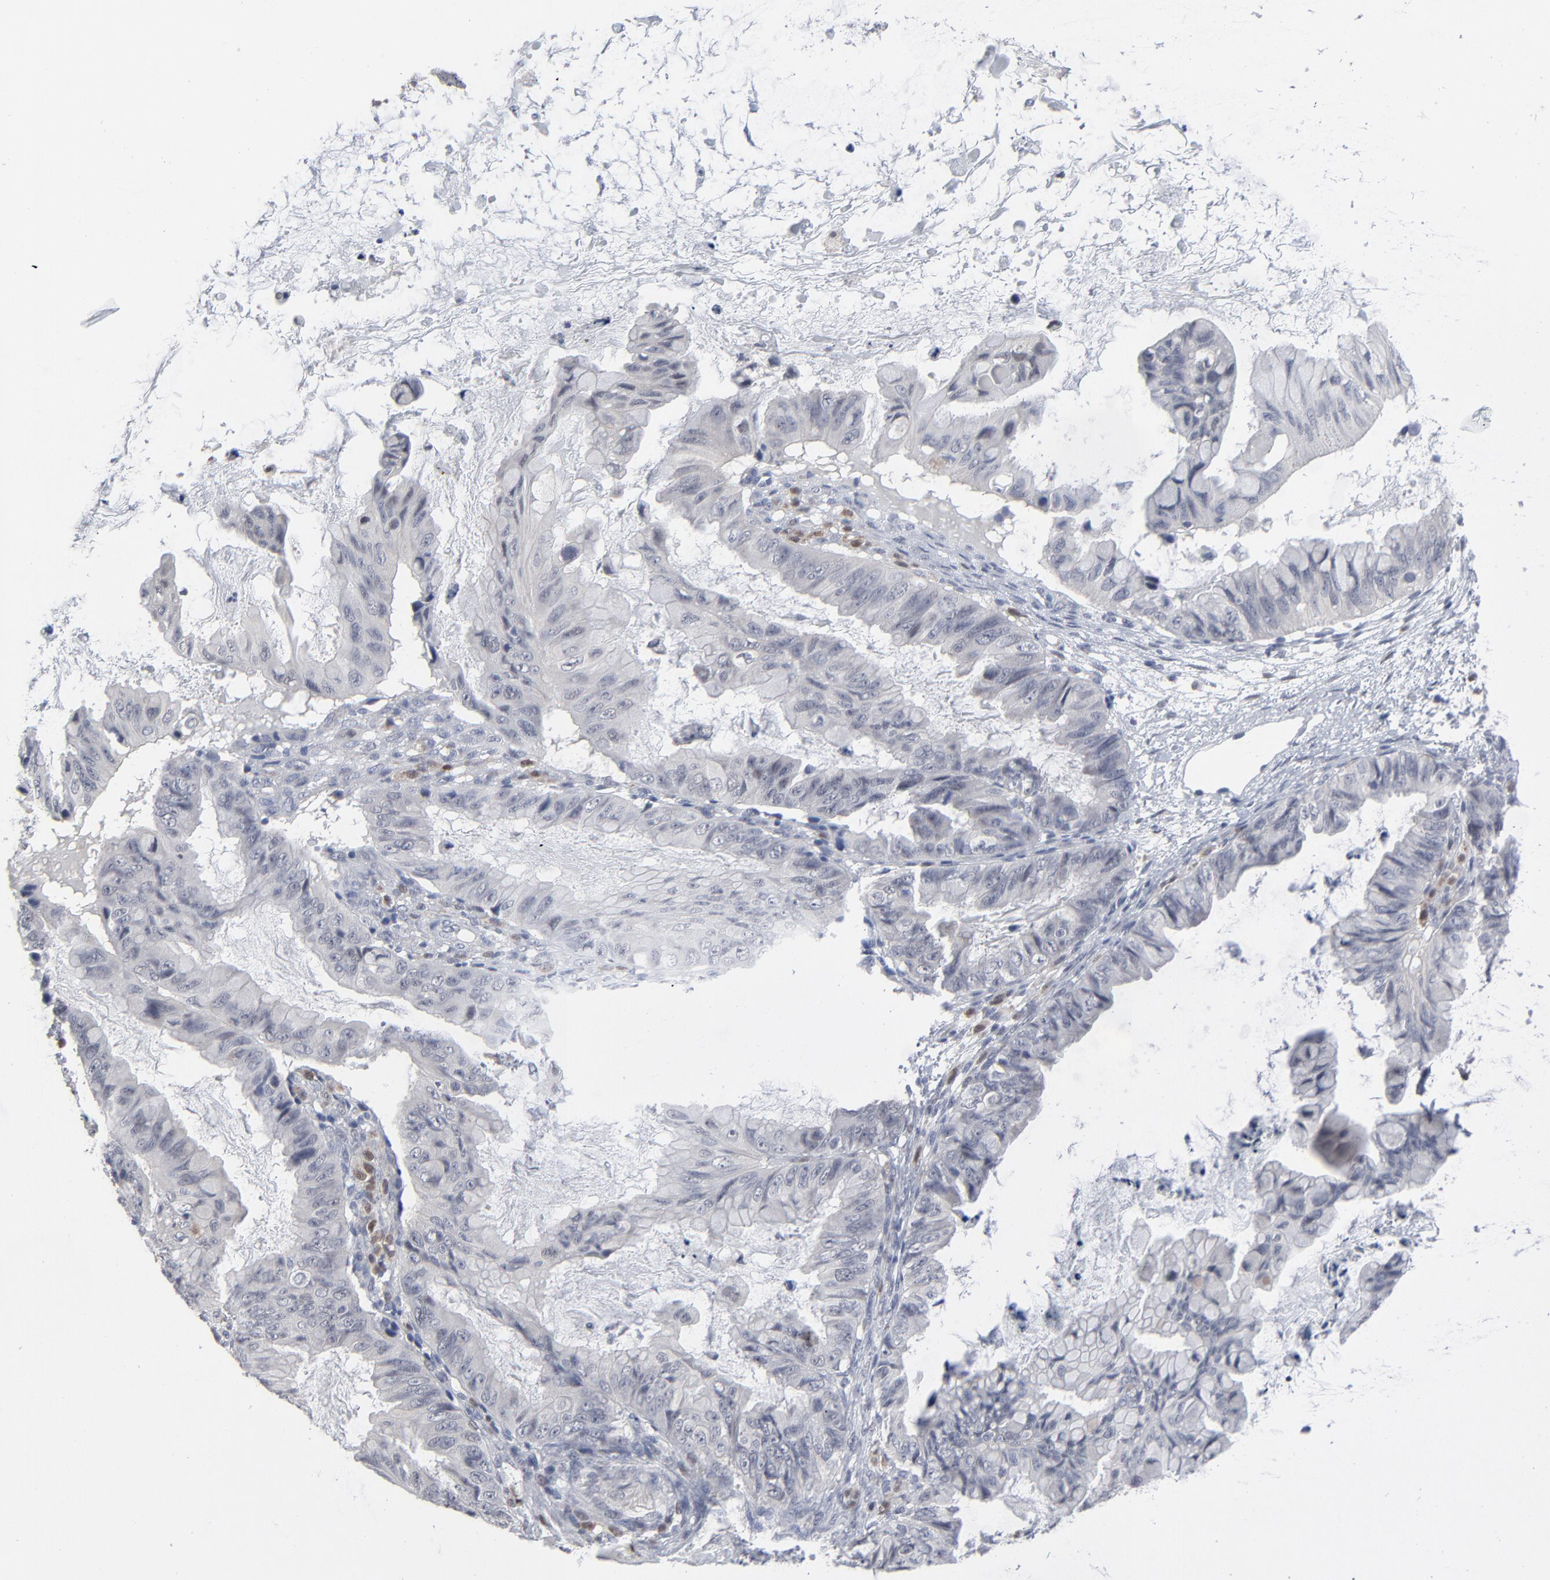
{"staining": {"intensity": "negative", "quantity": "none", "location": "none"}, "tissue": "ovarian cancer", "cell_type": "Tumor cells", "image_type": "cancer", "snomed": [{"axis": "morphology", "description": "Cystadenocarcinoma, mucinous, NOS"}, {"axis": "topography", "description": "Ovary"}], "caption": "Immunohistochemical staining of mucinous cystadenocarcinoma (ovarian) displays no significant staining in tumor cells.", "gene": "FOXN2", "patient": {"sex": "female", "age": 36}}